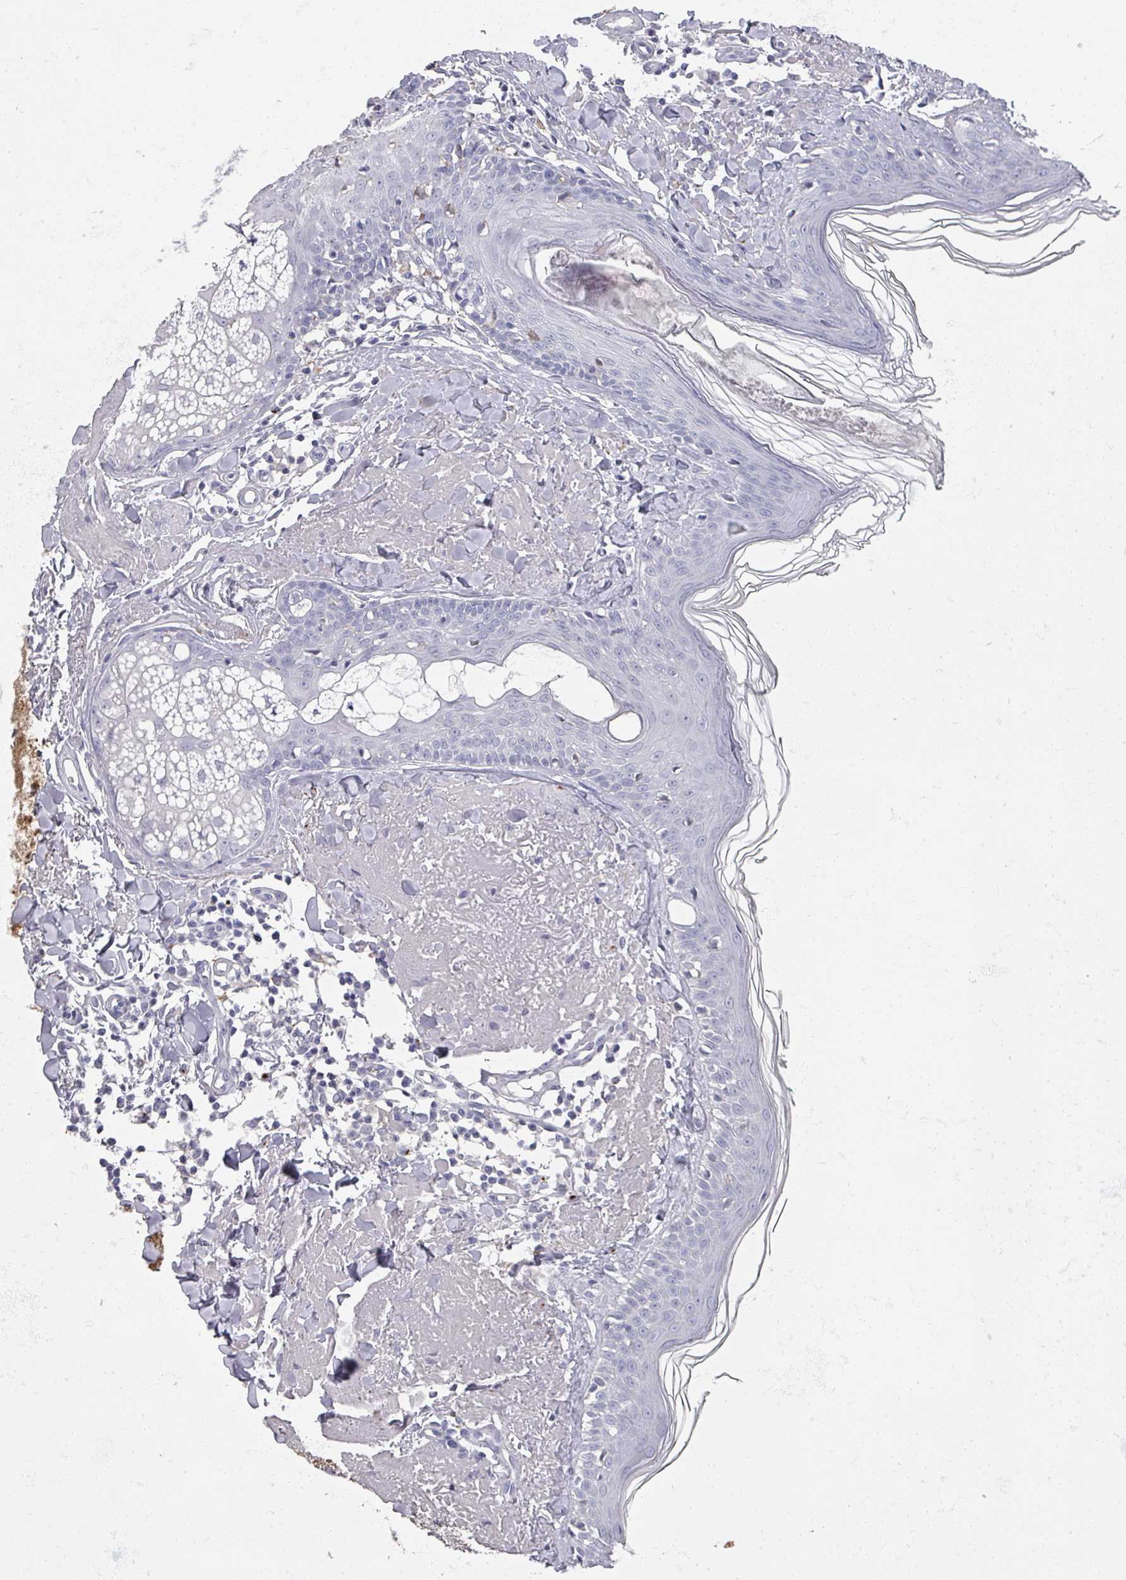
{"staining": {"intensity": "negative", "quantity": "none", "location": "none"}, "tissue": "skin", "cell_type": "Fibroblasts", "image_type": "normal", "snomed": [{"axis": "morphology", "description": "Normal tissue, NOS"}, {"axis": "morphology", "description": "Malignant melanoma, NOS"}, {"axis": "topography", "description": "Skin"}], "caption": "Immunohistochemistry micrograph of unremarkable skin: skin stained with DAB reveals no significant protein positivity in fibroblasts.", "gene": "OMG", "patient": {"sex": "male", "age": 80}}